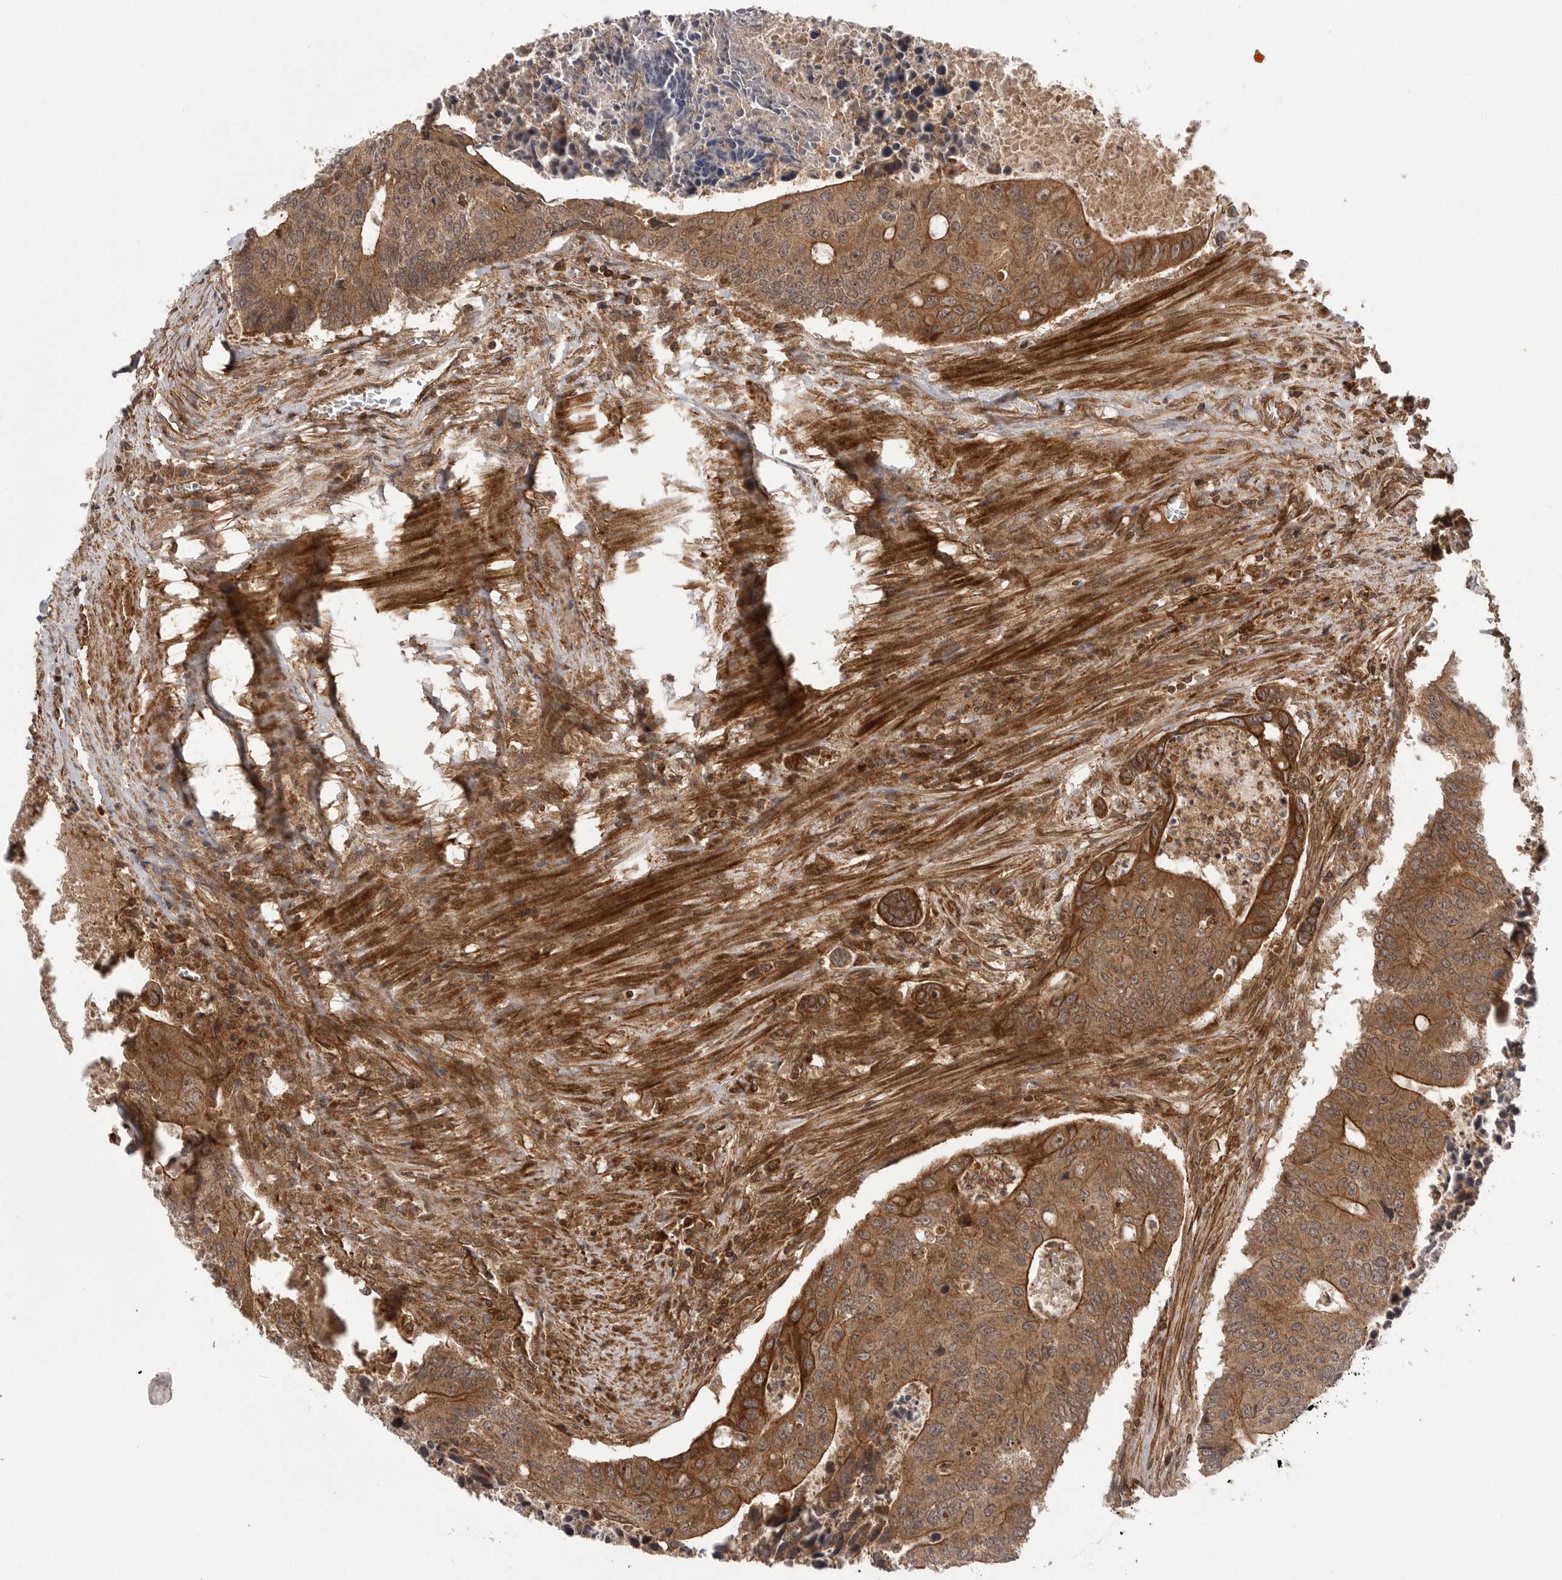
{"staining": {"intensity": "strong", "quantity": ">75%", "location": "cytoplasmic/membranous"}, "tissue": "colorectal cancer", "cell_type": "Tumor cells", "image_type": "cancer", "snomed": [{"axis": "morphology", "description": "Adenocarcinoma, NOS"}, {"axis": "topography", "description": "Colon"}], "caption": "Strong cytoplasmic/membranous protein staining is present in approximately >75% of tumor cells in colorectal cancer (adenocarcinoma). Immunohistochemistry stains the protein in brown and the nuclei are stained blue.", "gene": "PRDX4", "patient": {"sex": "male", "age": 87}}